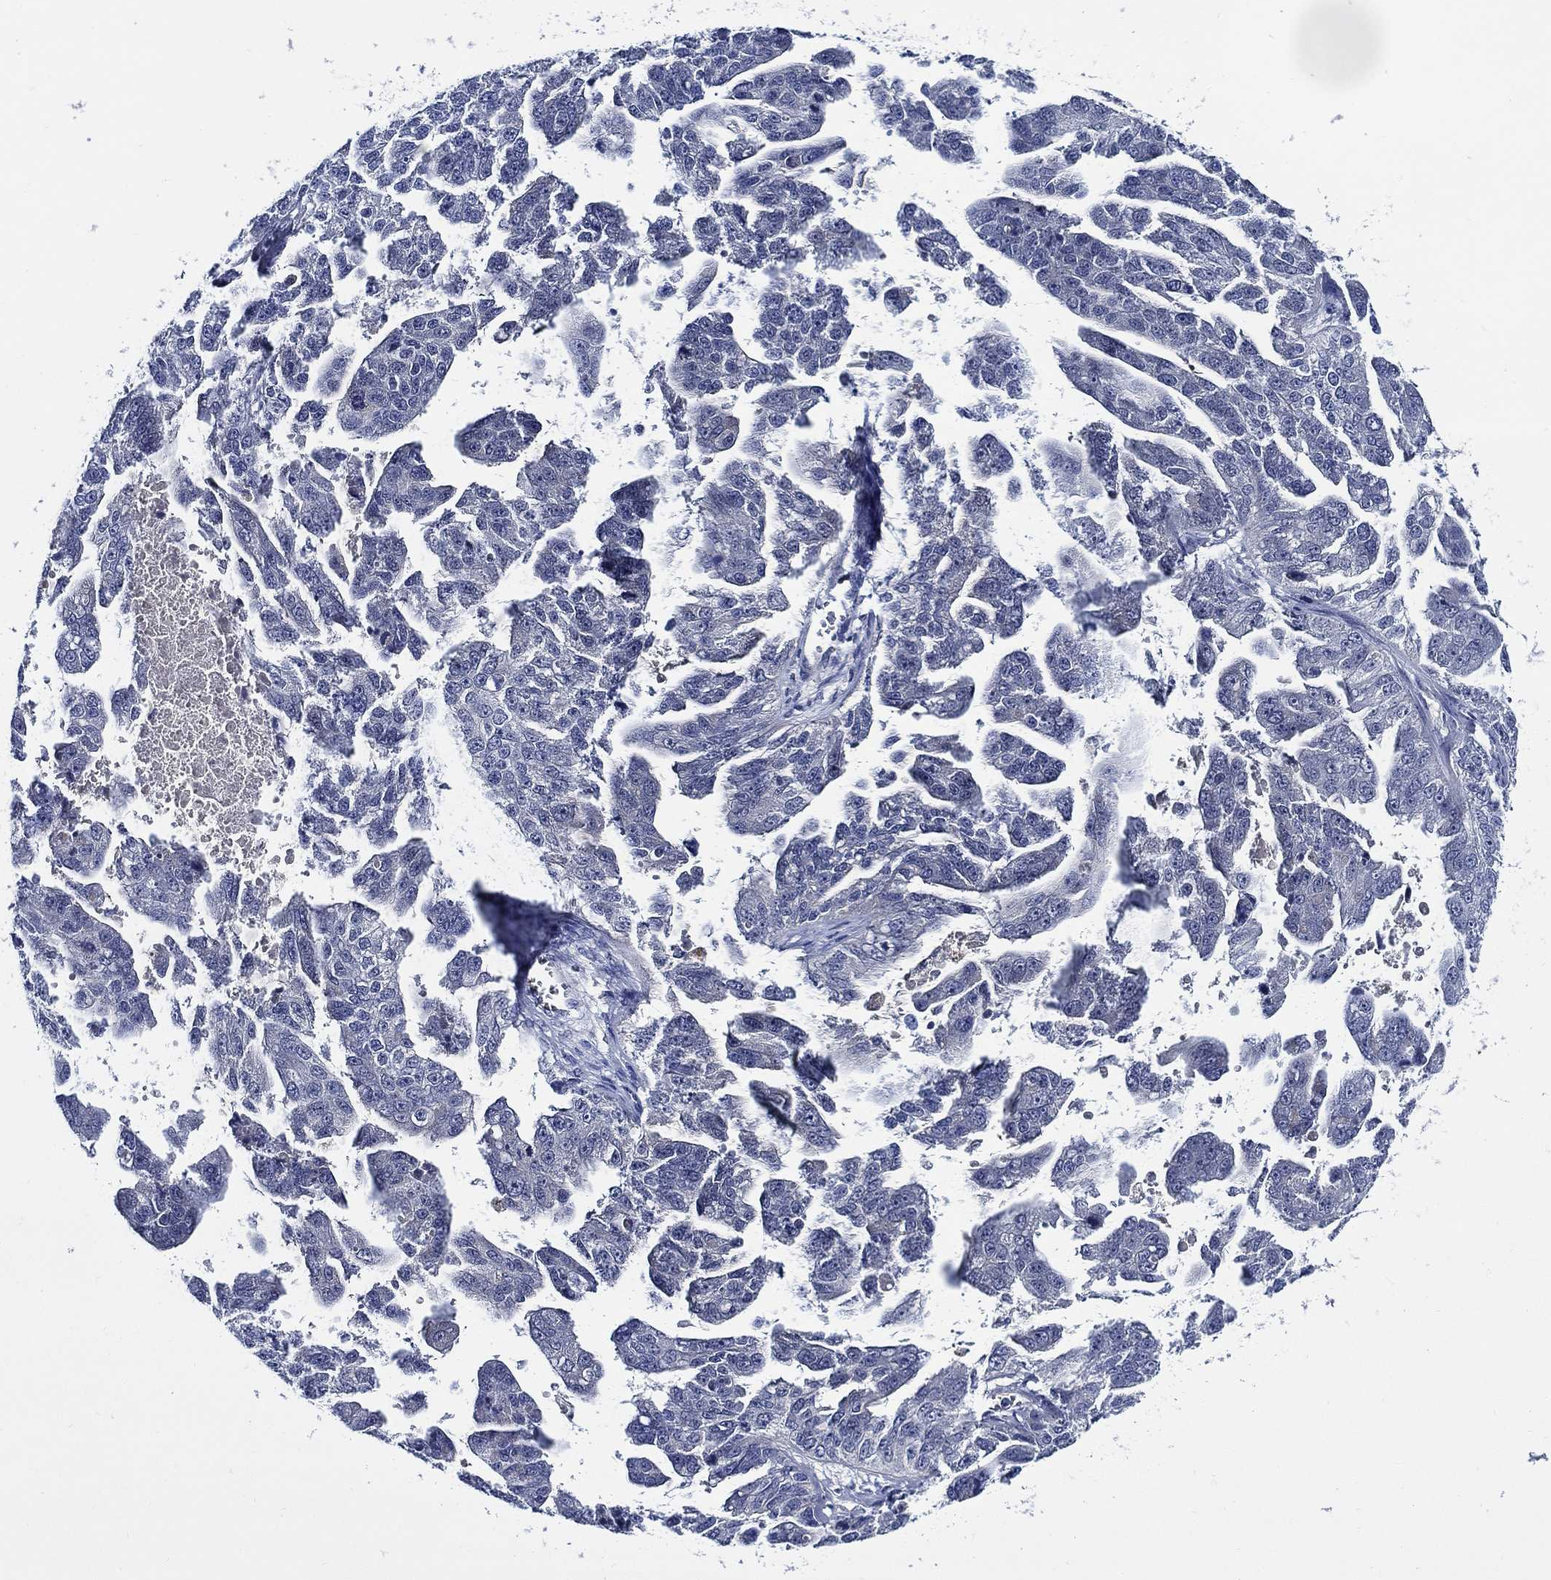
{"staining": {"intensity": "negative", "quantity": "none", "location": "none"}, "tissue": "ovarian cancer", "cell_type": "Tumor cells", "image_type": "cancer", "snomed": [{"axis": "morphology", "description": "Cystadenocarcinoma, serous, NOS"}, {"axis": "topography", "description": "Ovary"}], "caption": "Ovarian serous cystadenocarcinoma stained for a protein using immunohistochemistry (IHC) reveals no staining tumor cells.", "gene": "ALOX12", "patient": {"sex": "female", "age": 58}}